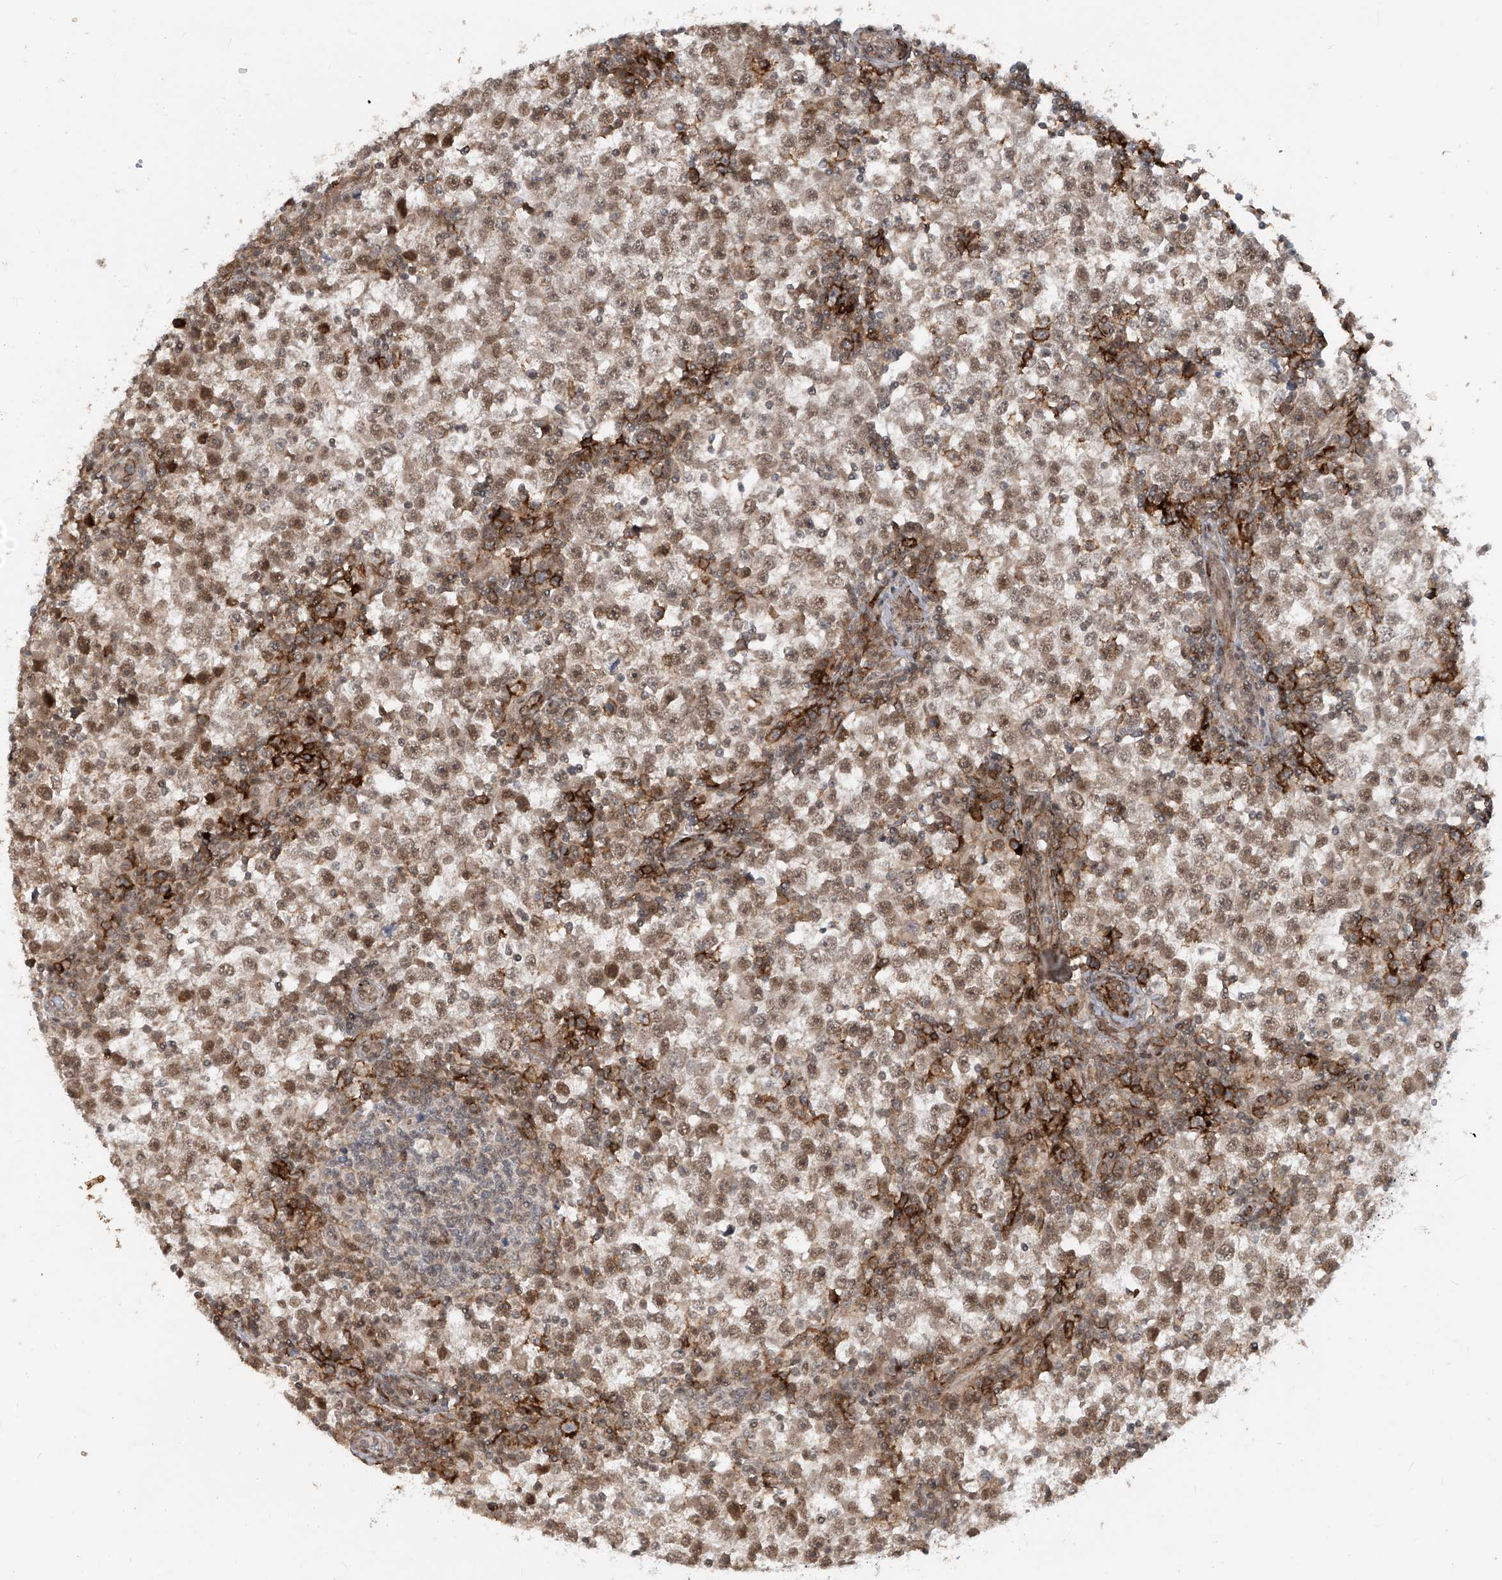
{"staining": {"intensity": "moderate", "quantity": ">75%", "location": "nuclear"}, "tissue": "testis cancer", "cell_type": "Tumor cells", "image_type": "cancer", "snomed": [{"axis": "morphology", "description": "Seminoma, NOS"}, {"axis": "topography", "description": "Testis"}], "caption": "The immunohistochemical stain shows moderate nuclear expression in tumor cells of testis cancer tissue.", "gene": "LAGE3", "patient": {"sex": "male", "age": 65}}